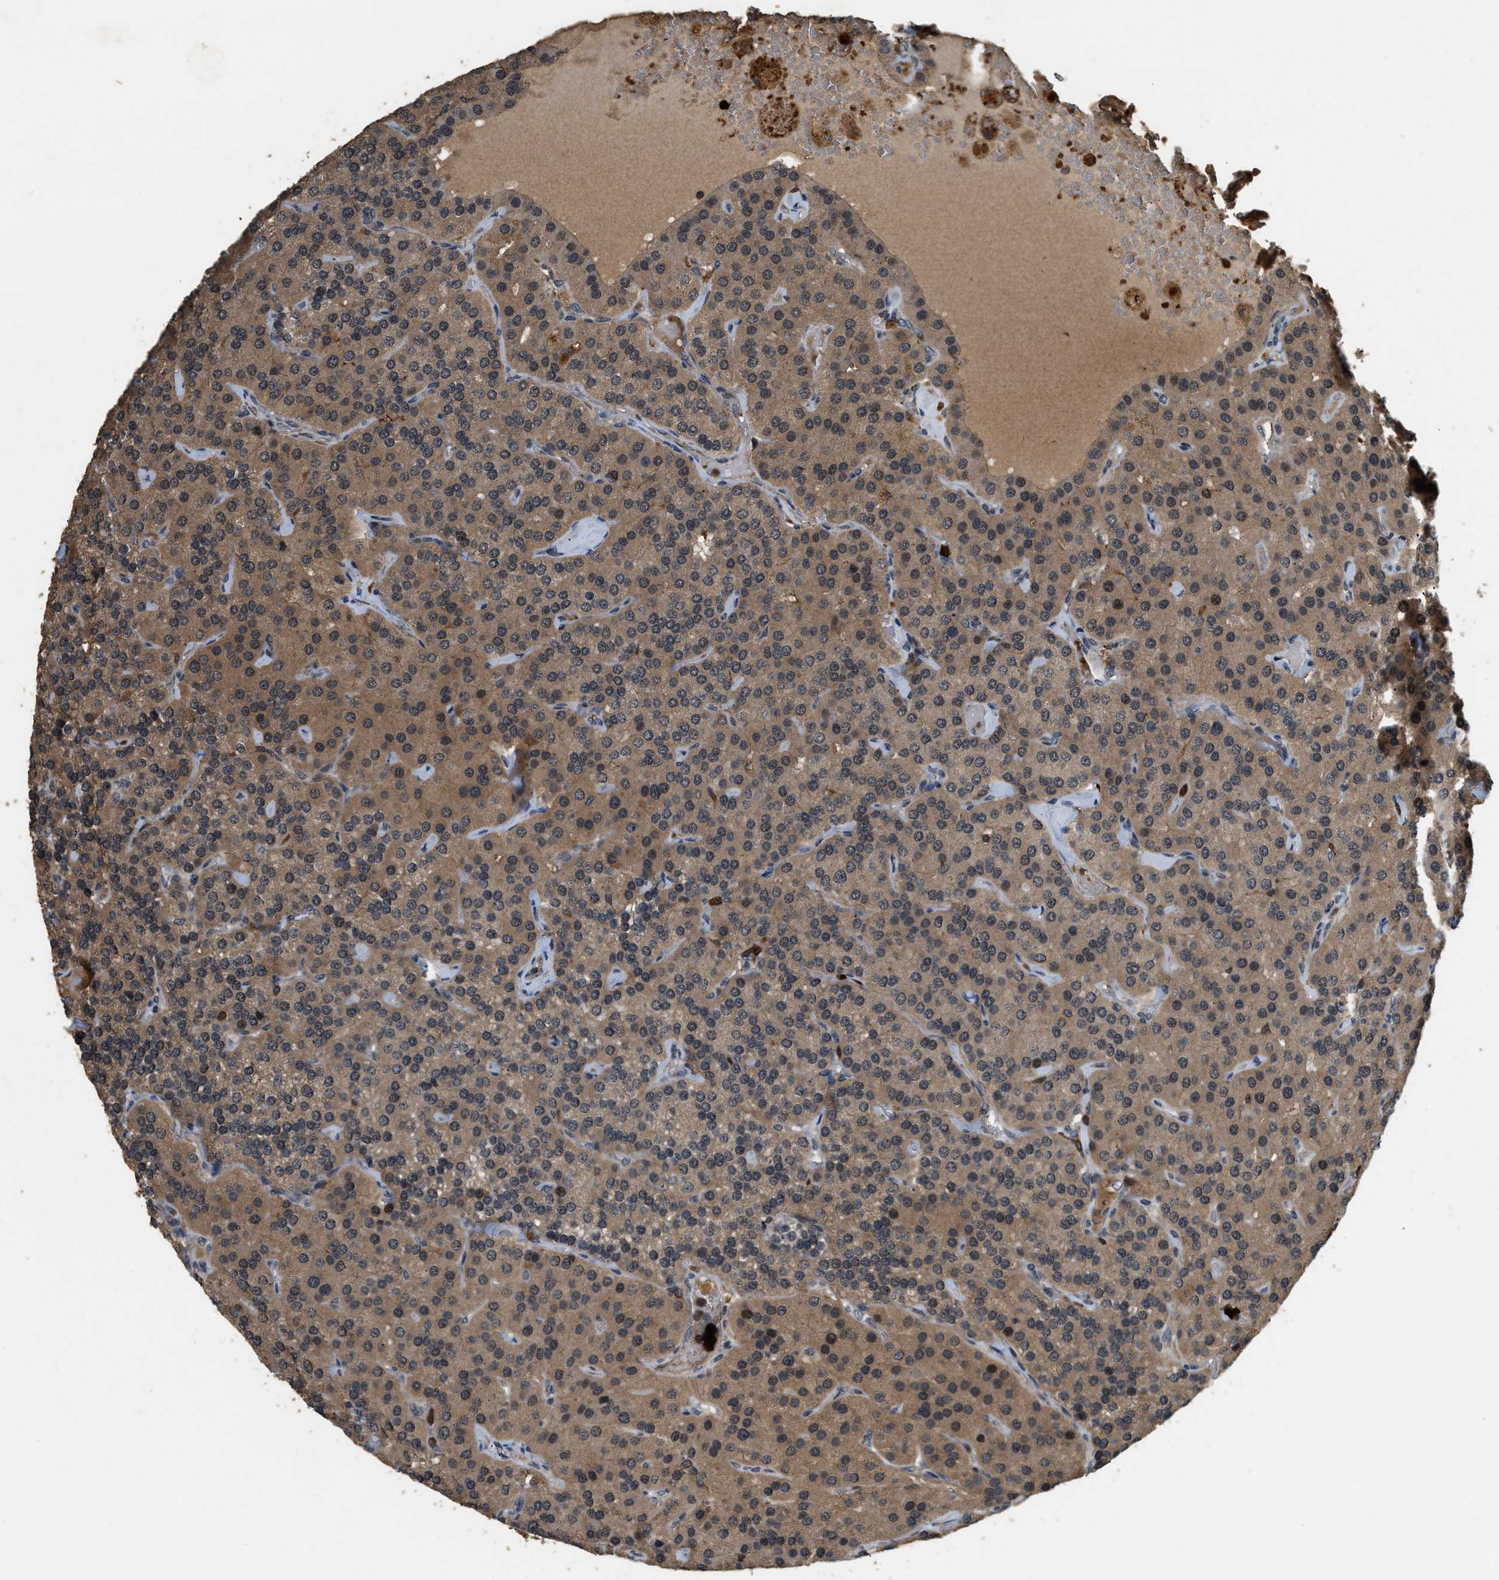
{"staining": {"intensity": "strong", "quantity": ">75%", "location": "cytoplasmic/membranous,nuclear"}, "tissue": "parathyroid gland", "cell_type": "Glandular cells", "image_type": "normal", "snomed": [{"axis": "morphology", "description": "Normal tissue, NOS"}, {"axis": "morphology", "description": "Adenoma, NOS"}, {"axis": "topography", "description": "Parathyroid gland"}], "caption": "About >75% of glandular cells in unremarkable human parathyroid gland exhibit strong cytoplasmic/membranous,nuclear protein positivity as visualized by brown immunohistochemical staining.", "gene": "RNF141", "patient": {"sex": "female", "age": 86}}